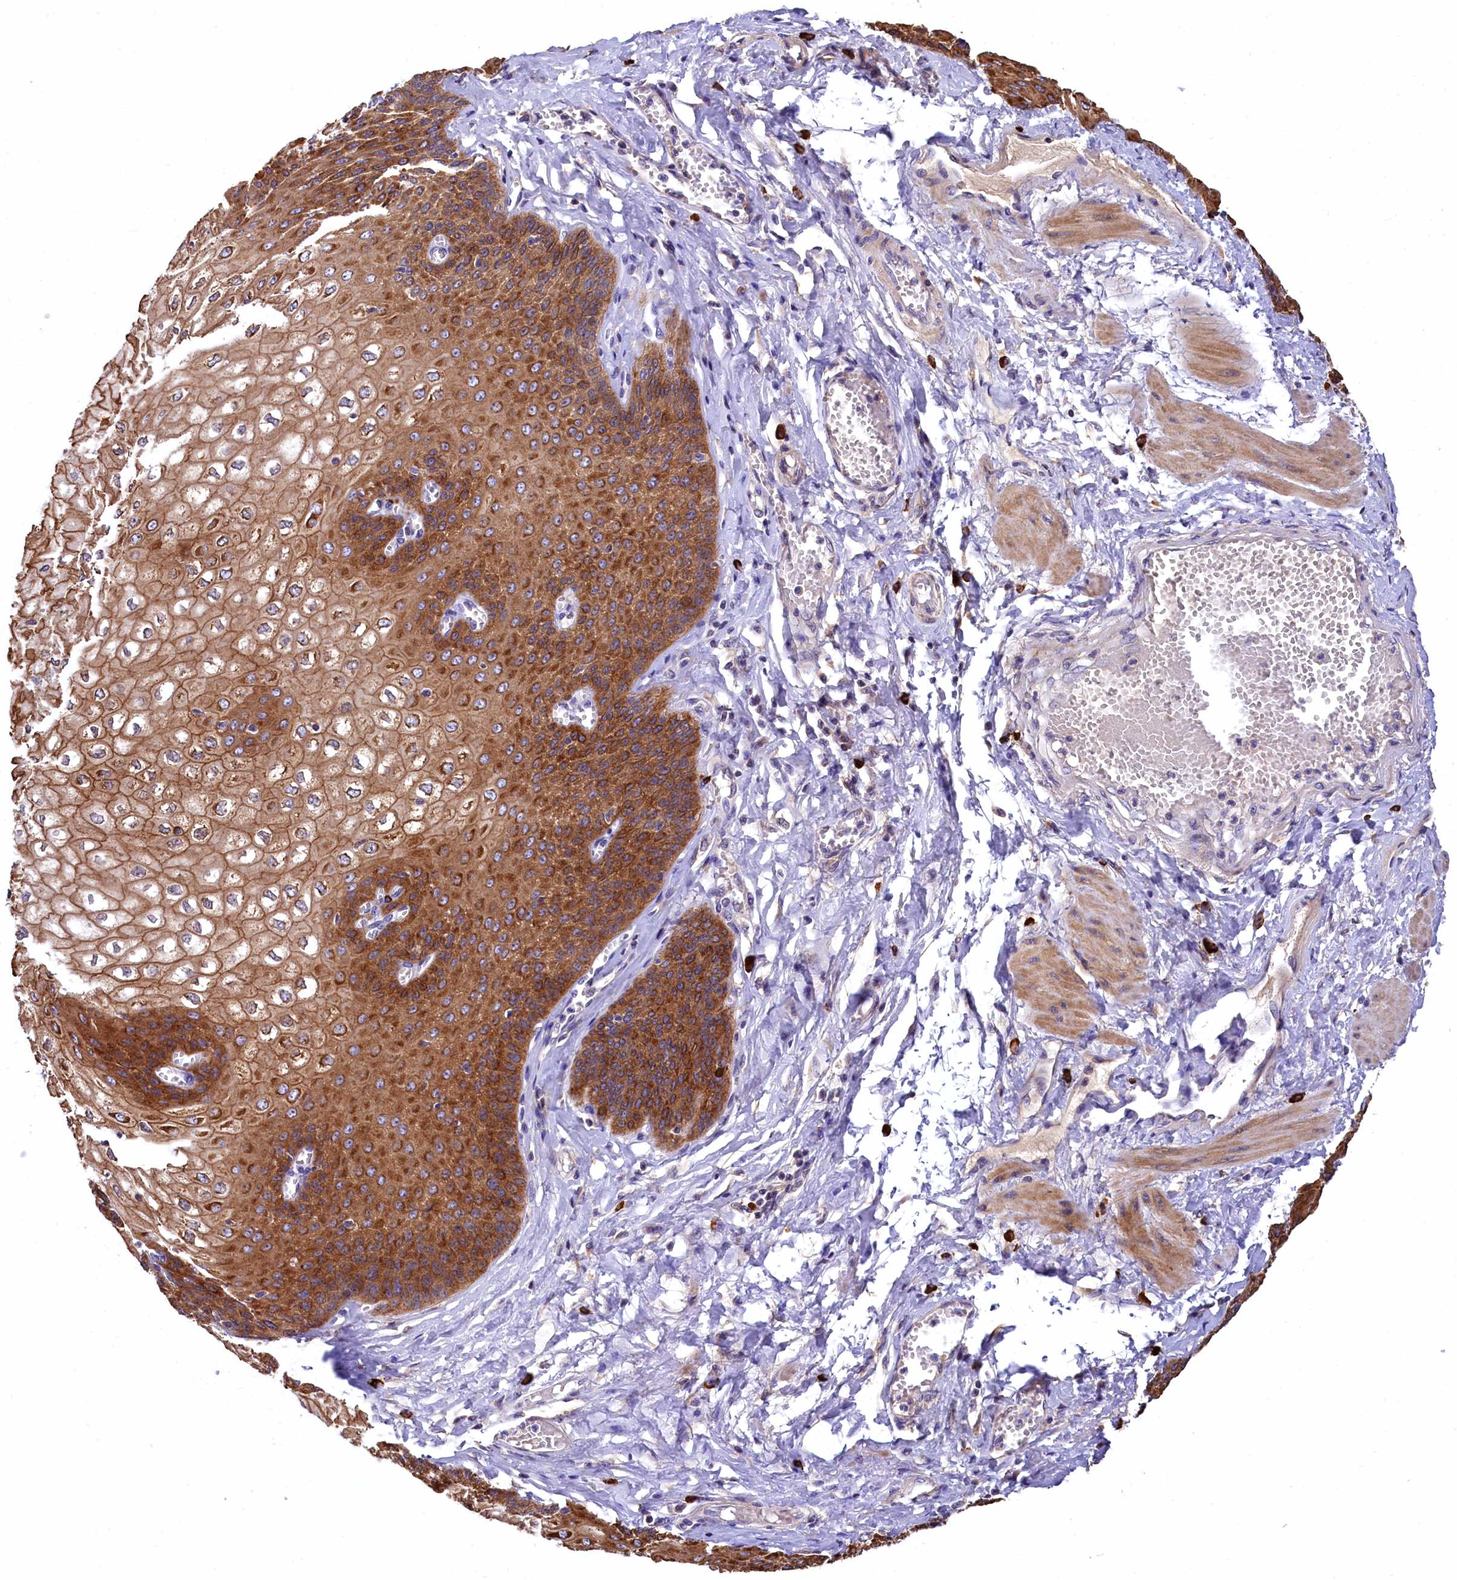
{"staining": {"intensity": "strong", "quantity": ">75%", "location": "cytoplasmic/membranous"}, "tissue": "esophagus", "cell_type": "Squamous epithelial cells", "image_type": "normal", "snomed": [{"axis": "morphology", "description": "Normal tissue, NOS"}, {"axis": "topography", "description": "Esophagus"}], "caption": "Strong cytoplasmic/membranous positivity for a protein is identified in approximately >75% of squamous epithelial cells of normal esophagus using immunohistochemistry (IHC).", "gene": "EPS8L2", "patient": {"sex": "male", "age": 60}}